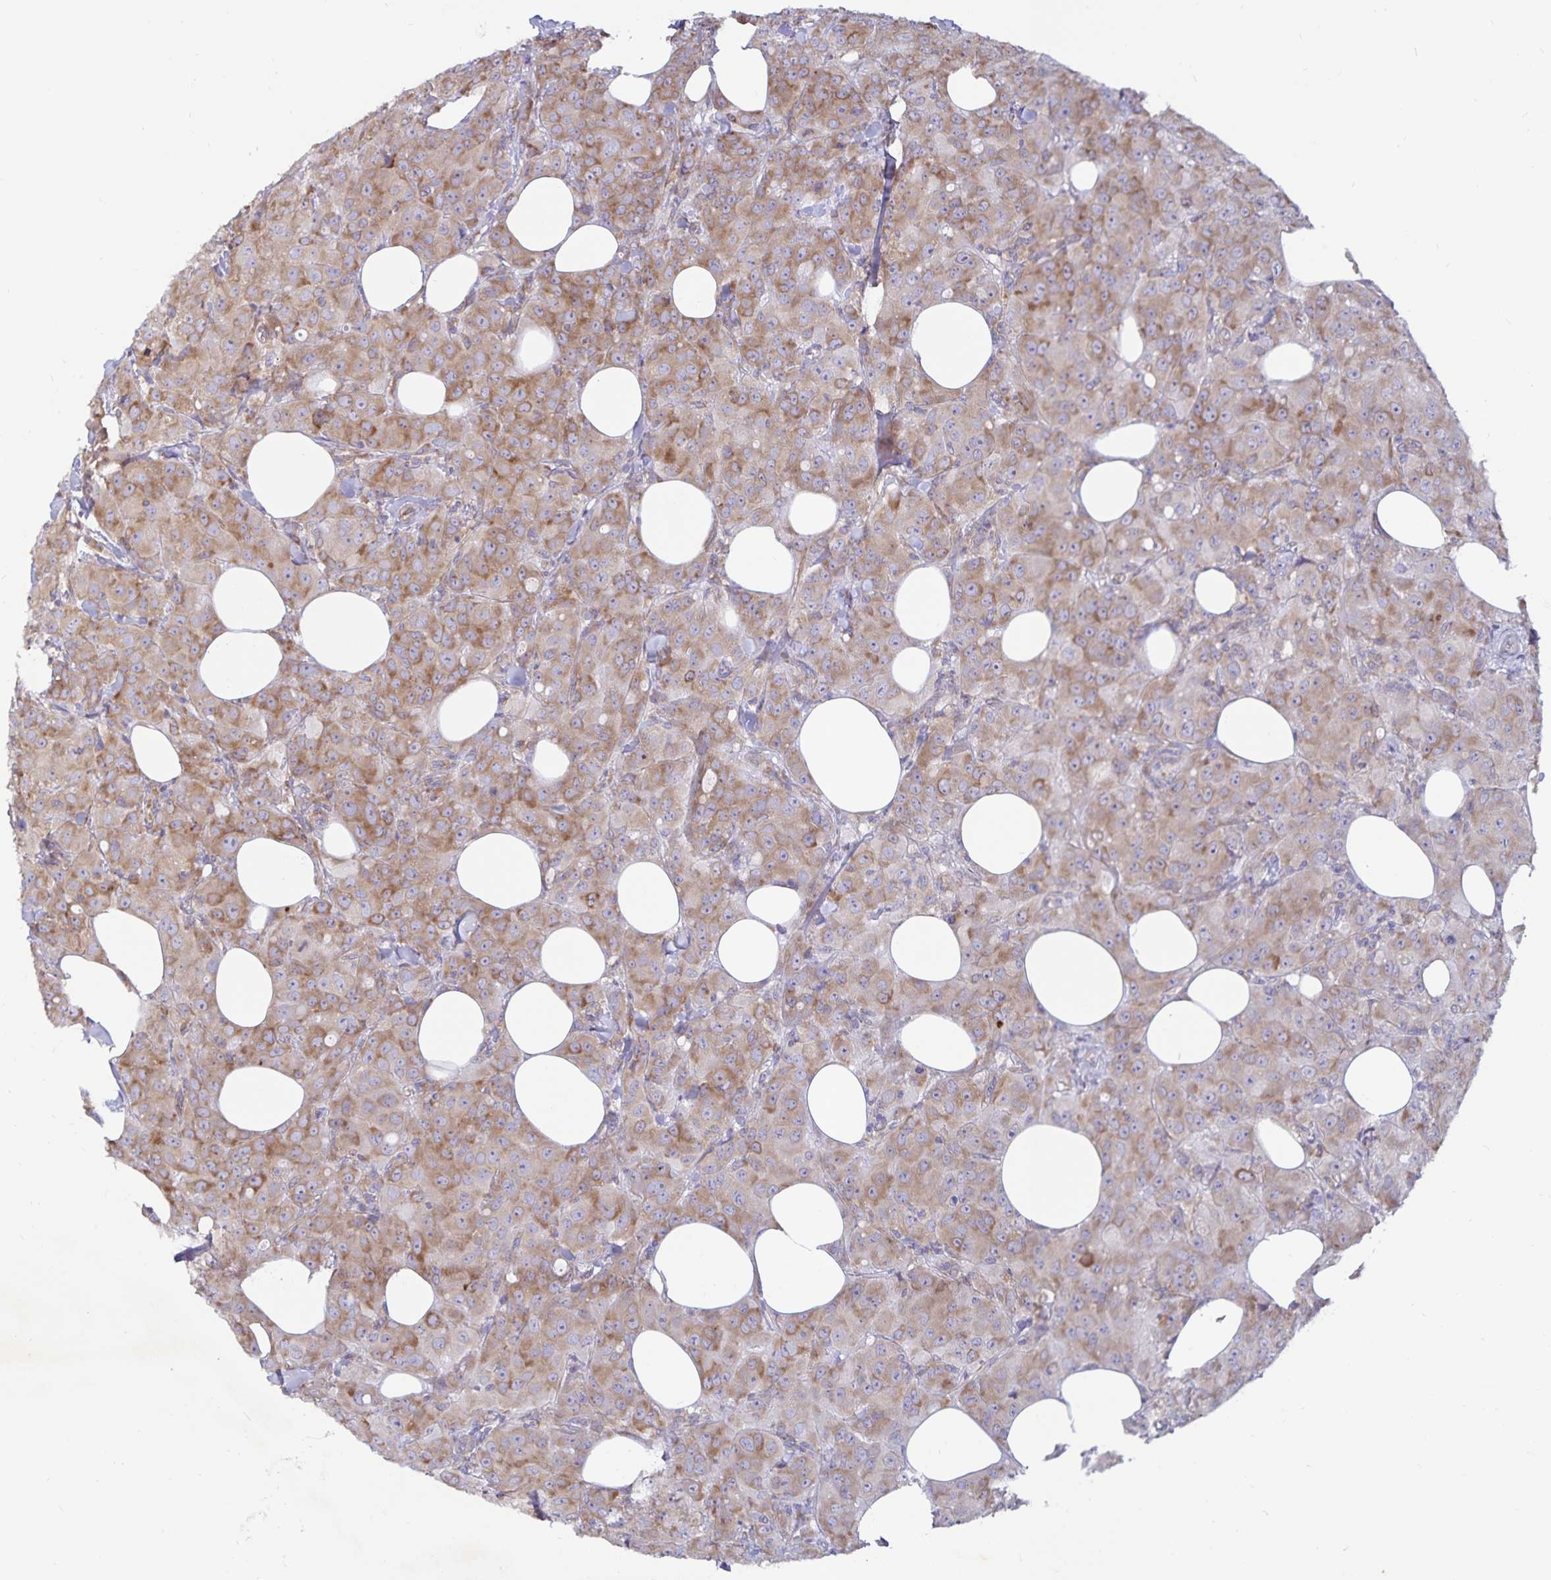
{"staining": {"intensity": "moderate", "quantity": ">75%", "location": "cytoplasmic/membranous"}, "tissue": "breast cancer", "cell_type": "Tumor cells", "image_type": "cancer", "snomed": [{"axis": "morphology", "description": "Normal tissue, NOS"}, {"axis": "morphology", "description": "Duct carcinoma"}, {"axis": "topography", "description": "Breast"}], "caption": "High-power microscopy captured an immunohistochemistry (IHC) histopathology image of breast cancer, revealing moderate cytoplasmic/membranous staining in about >75% of tumor cells.", "gene": "FAM120A", "patient": {"sex": "female", "age": 43}}